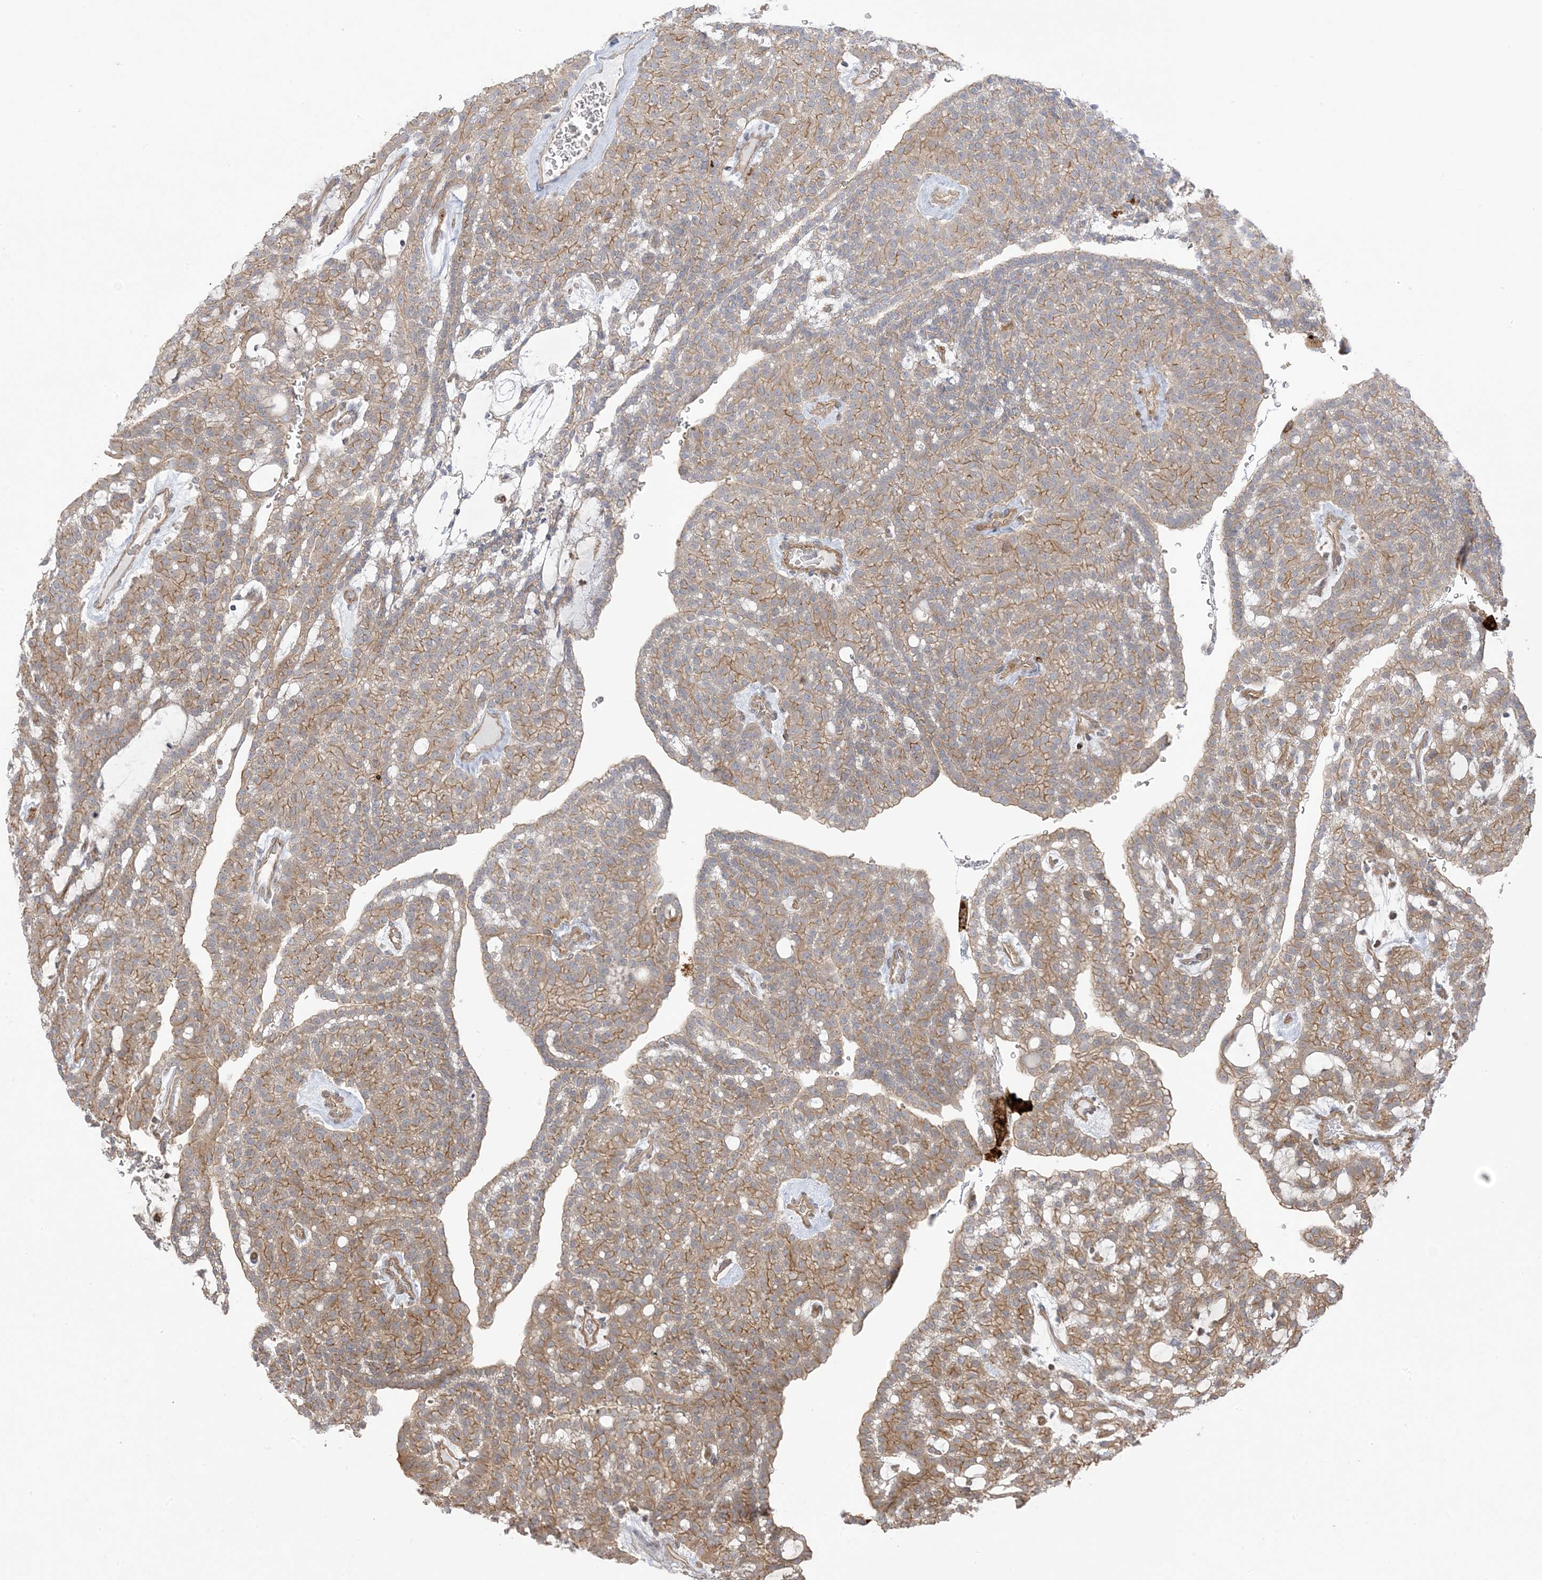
{"staining": {"intensity": "moderate", "quantity": ">75%", "location": "cytoplasmic/membranous"}, "tissue": "renal cancer", "cell_type": "Tumor cells", "image_type": "cancer", "snomed": [{"axis": "morphology", "description": "Adenocarcinoma, NOS"}, {"axis": "topography", "description": "Kidney"}], "caption": "A high-resolution image shows immunohistochemistry staining of adenocarcinoma (renal), which demonstrates moderate cytoplasmic/membranous expression in approximately >75% of tumor cells.", "gene": "ICMT", "patient": {"sex": "male", "age": 63}}